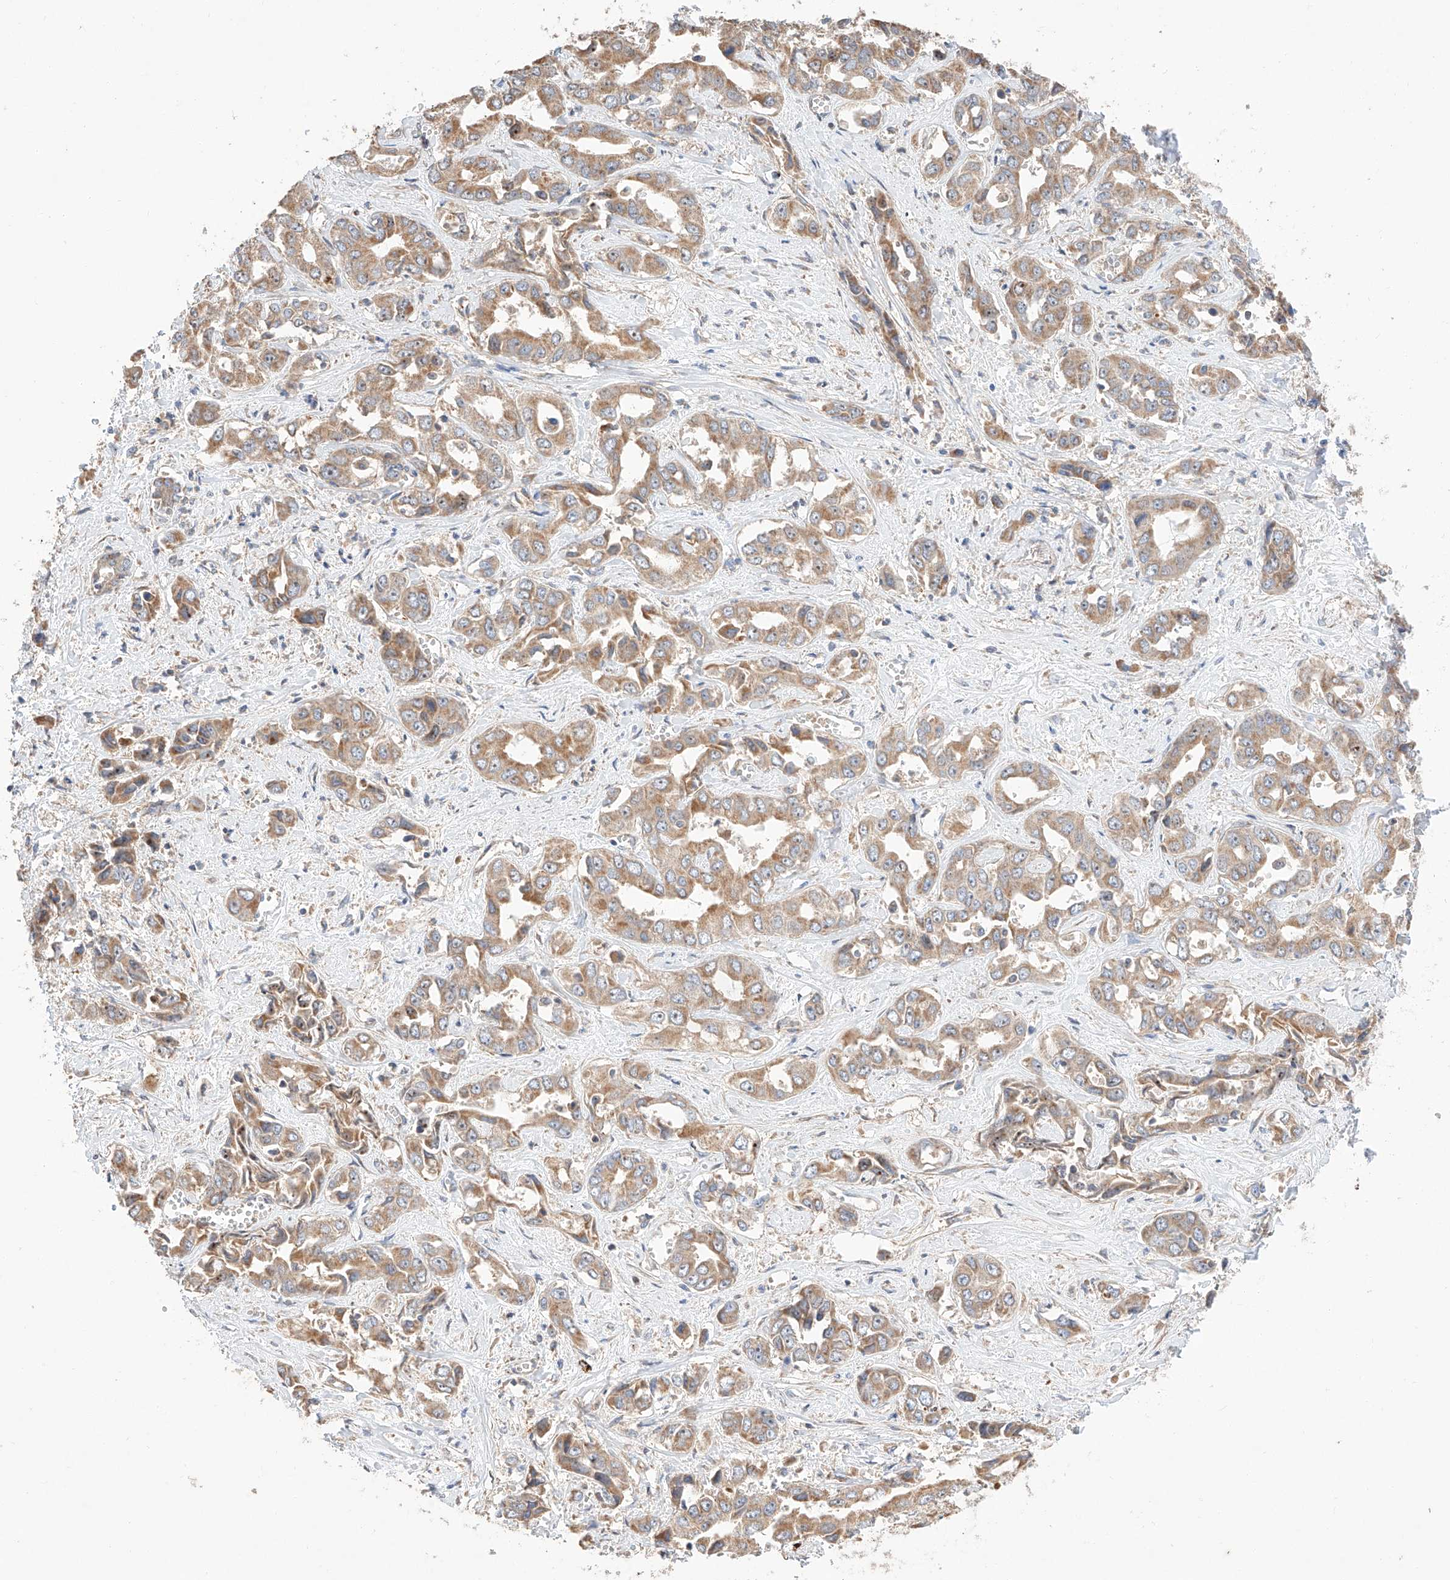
{"staining": {"intensity": "weak", "quantity": ">75%", "location": "cytoplasmic/membranous"}, "tissue": "liver cancer", "cell_type": "Tumor cells", "image_type": "cancer", "snomed": [{"axis": "morphology", "description": "Cholangiocarcinoma"}, {"axis": "topography", "description": "Liver"}], "caption": "IHC (DAB) staining of cholangiocarcinoma (liver) shows weak cytoplasmic/membranous protein staining in approximately >75% of tumor cells.", "gene": "RAB23", "patient": {"sex": "female", "age": 52}}